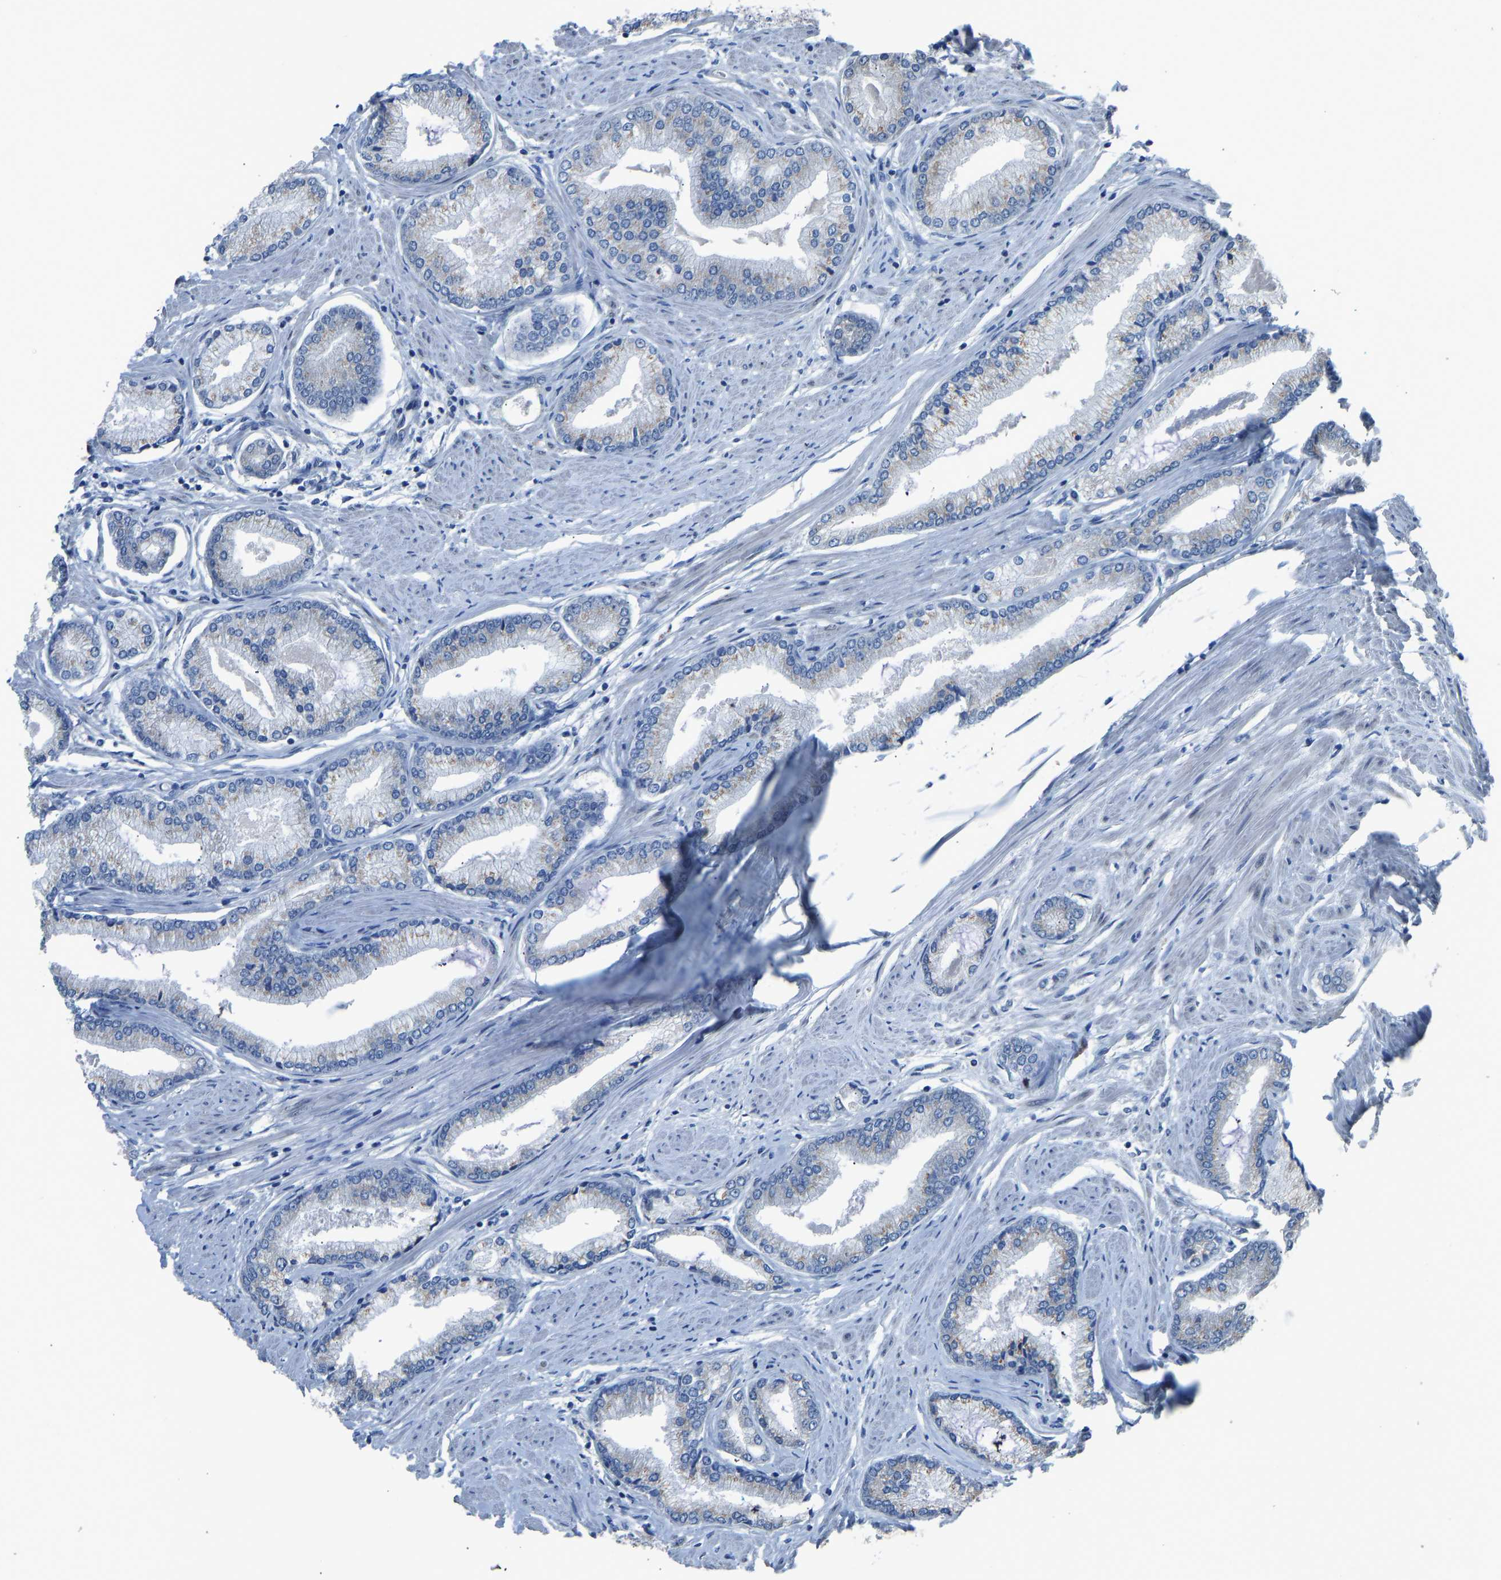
{"staining": {"intensity": "negative", "quantity": "none", "location": "none"}, "tissue": "prostate cancer", "cell_type": "Tumor cells", "image_type": "cancer", "snomed": [{"axis": "morphology", "description": "Adenocarcinoma, High grade"}, {"axis": "topography", "description": "Prostate"}], "caption": "This is a image of IHC staining of high-grade adenocarcinoma (prostate), which shows no staining in tumor cells. (Brightfield microscopy of DAB IHC at high magnification).", "gene": "KPNA6", "patient": {"sex": "male", "age": 61}}